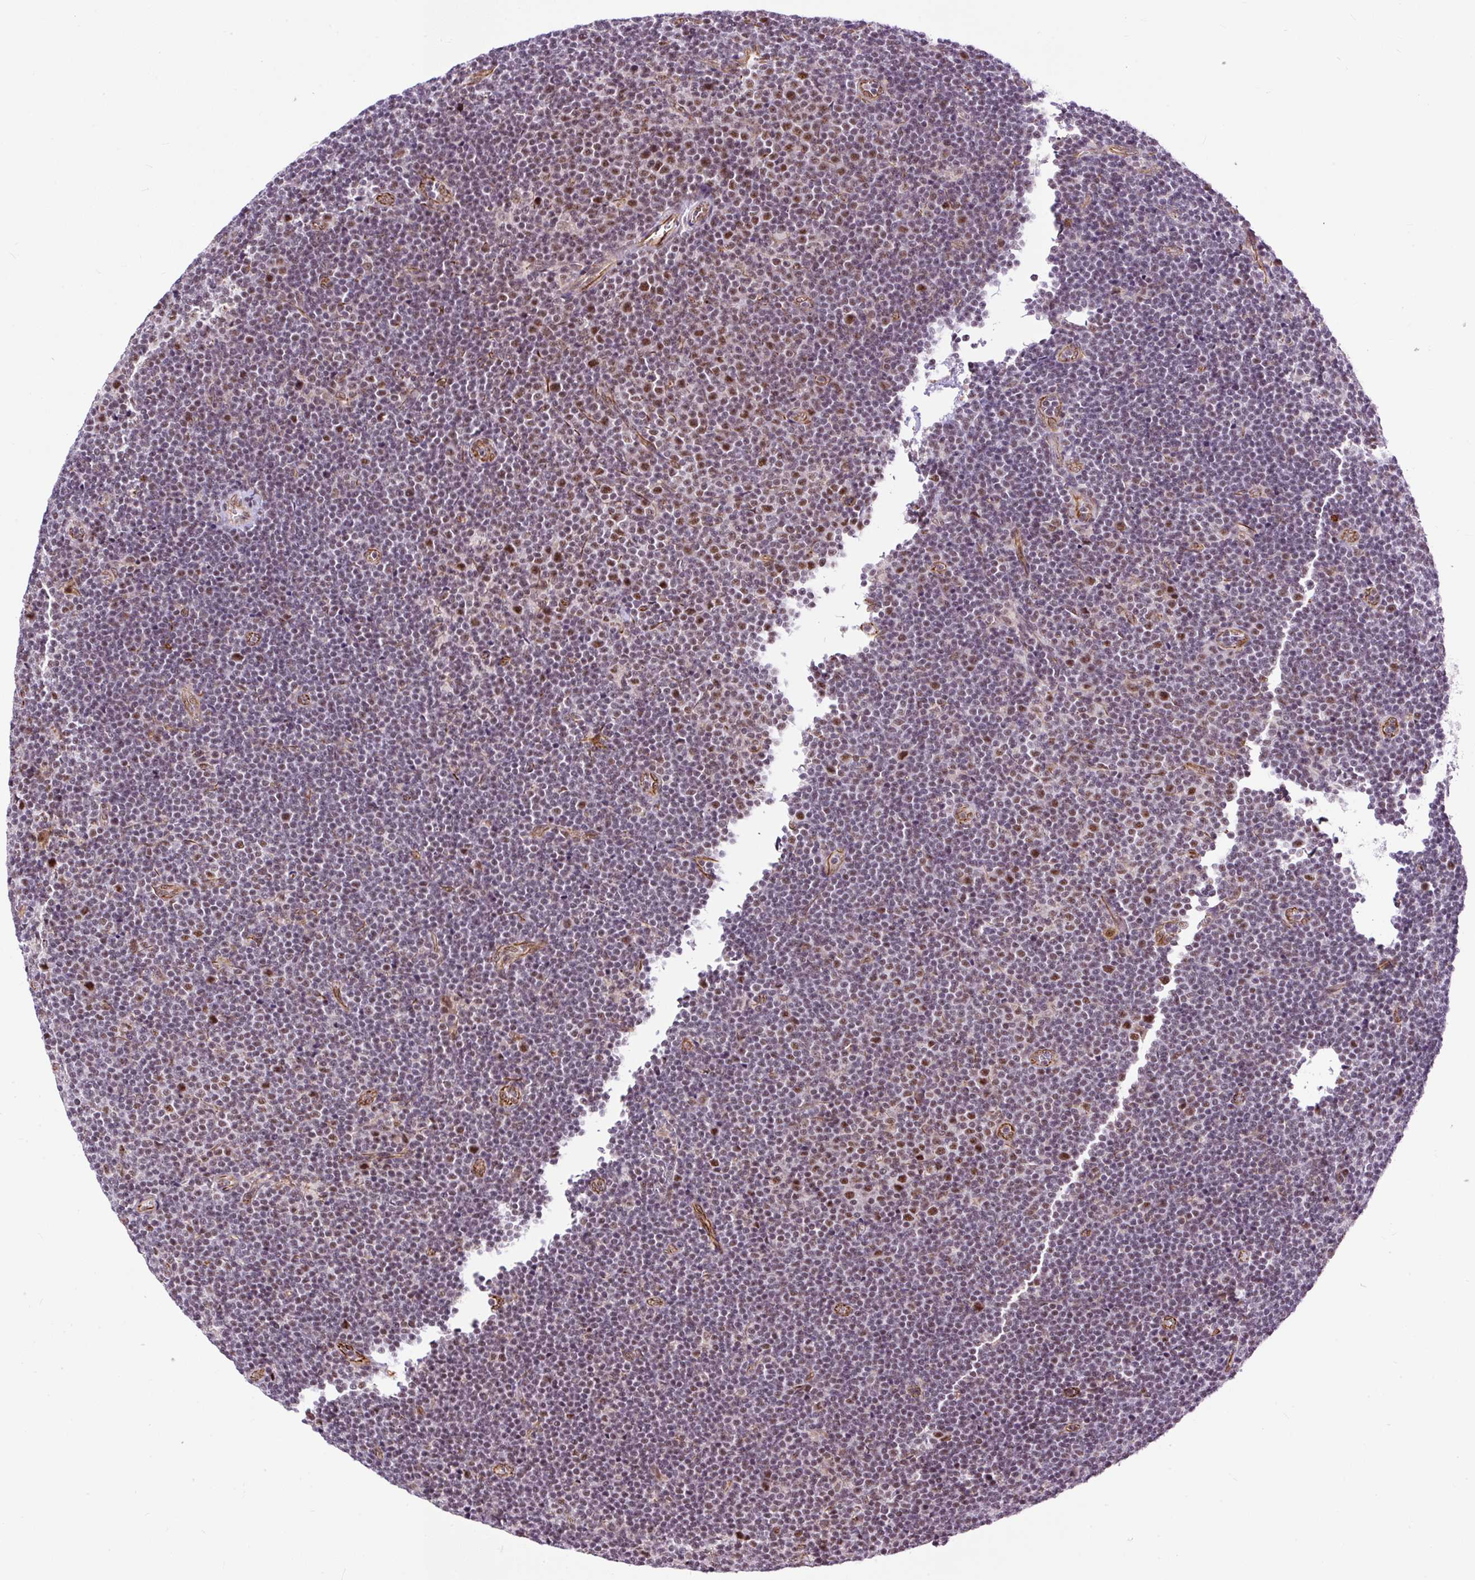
{"staining": {"intensity": "weak", "quantity": "<25%", "location": "nuclear"}, "tissue": "lymphoma", "cell_type": "Tumor cells", "image_type": "cancer", "snomed": [{"axis": "morphology", "description": "Malignant lymphoma, non-Hodgkin's type, Low grade"}, {"axis": "topography", "description": "Lymph node"}], "caption": "The immunohistochemistry (IHC) photomicrograph has no significant expression in tumor cells of lymphoma tissue. (DAB immunohistochemistry visualized using brightfield microscopy, high magnification).", "gene": "LUC7L2", "patient": {"sex": "male", "age": 48}}